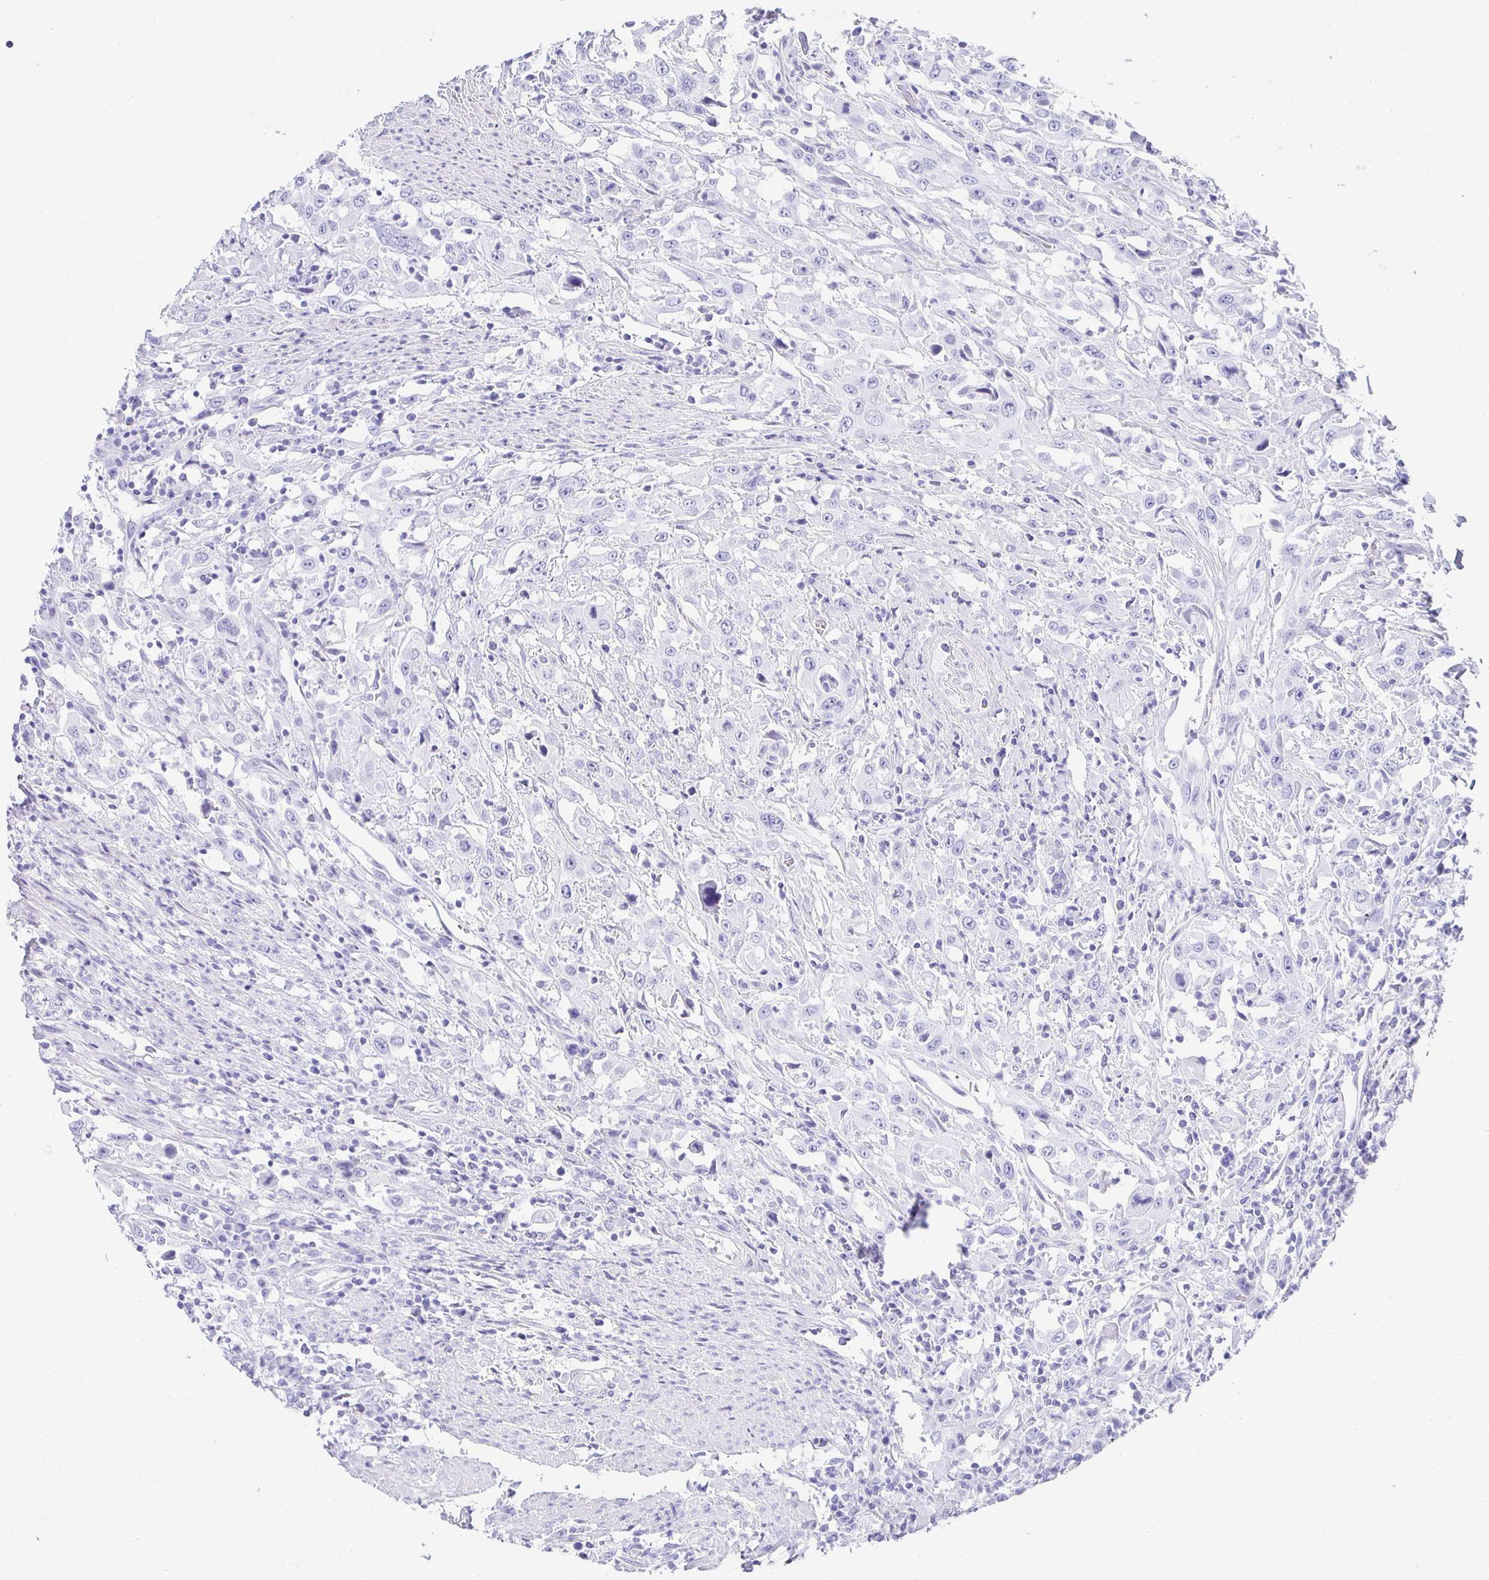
{"staining": {"intensity": "negative", "quantity": "none", "location": "none"}, "tissue": "urothelial cancer", "cell_type": "Tumor cells", "image_type": "cancer", "snomed": [{"axis": "morphology", "description": "Urothelial carcinoma, High grade"}, {"axis": "topography", "description": "Urinary bladder"}], "caption": "Immunohistochemistry (IHC) photomicrograph of urothelial cancer stained for a protein (brown), which displays no positivity in tumor cells.", "gene": "CHAT", "patient": {"sex": "male", "age": 61}}